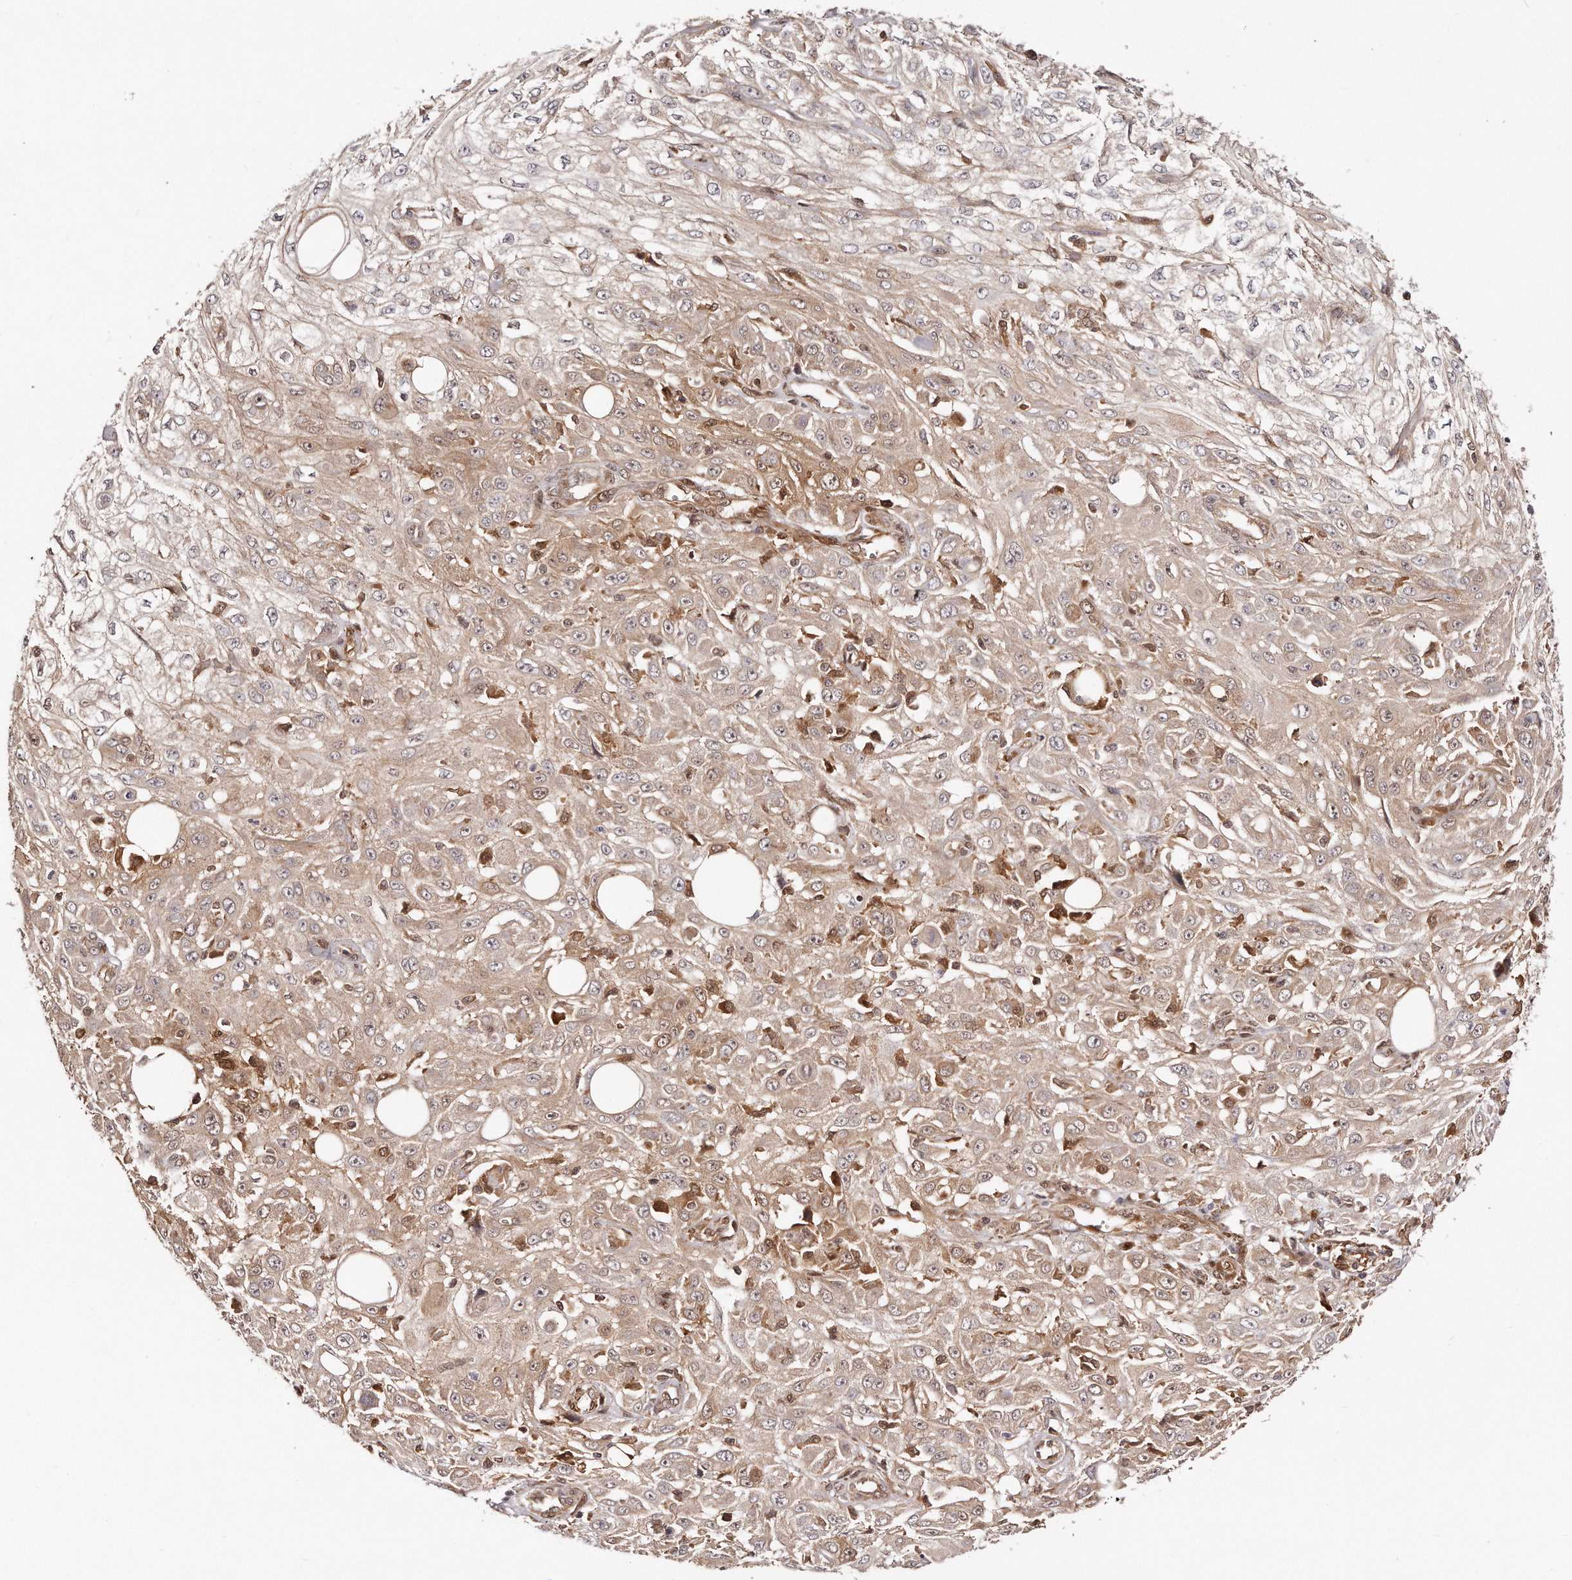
{"staining": {"intensity": "weak", "quantity": "25%-75%", "location": "cytoplasmic/membranous"}, "tissue": "skin cancer", "cell_type": "Tumor cells", "image_type": "cancer", "snomed": [{"axis": "morphology", "description": "Squamous cell carcinoma, NOS"}, {"axis": "morphology", "description": "Squamous cell carcinoma, metastatic, NOS"}, {"axis": "topography", "description": "Skin"}, {"axis": "topography", "description": "Lymph node"}], "caption": "Skin metastatic squamous cell carcinoma tissue reveals weak cytoplasmic/membranous expression in about 25%-75% of tumor cells Immunohistochemistry (ihc) stains the protein of interest in brown and the nuclei are stained blue.", "gene": "GBP4", "patient": {"sex": "male", "age": 75}}